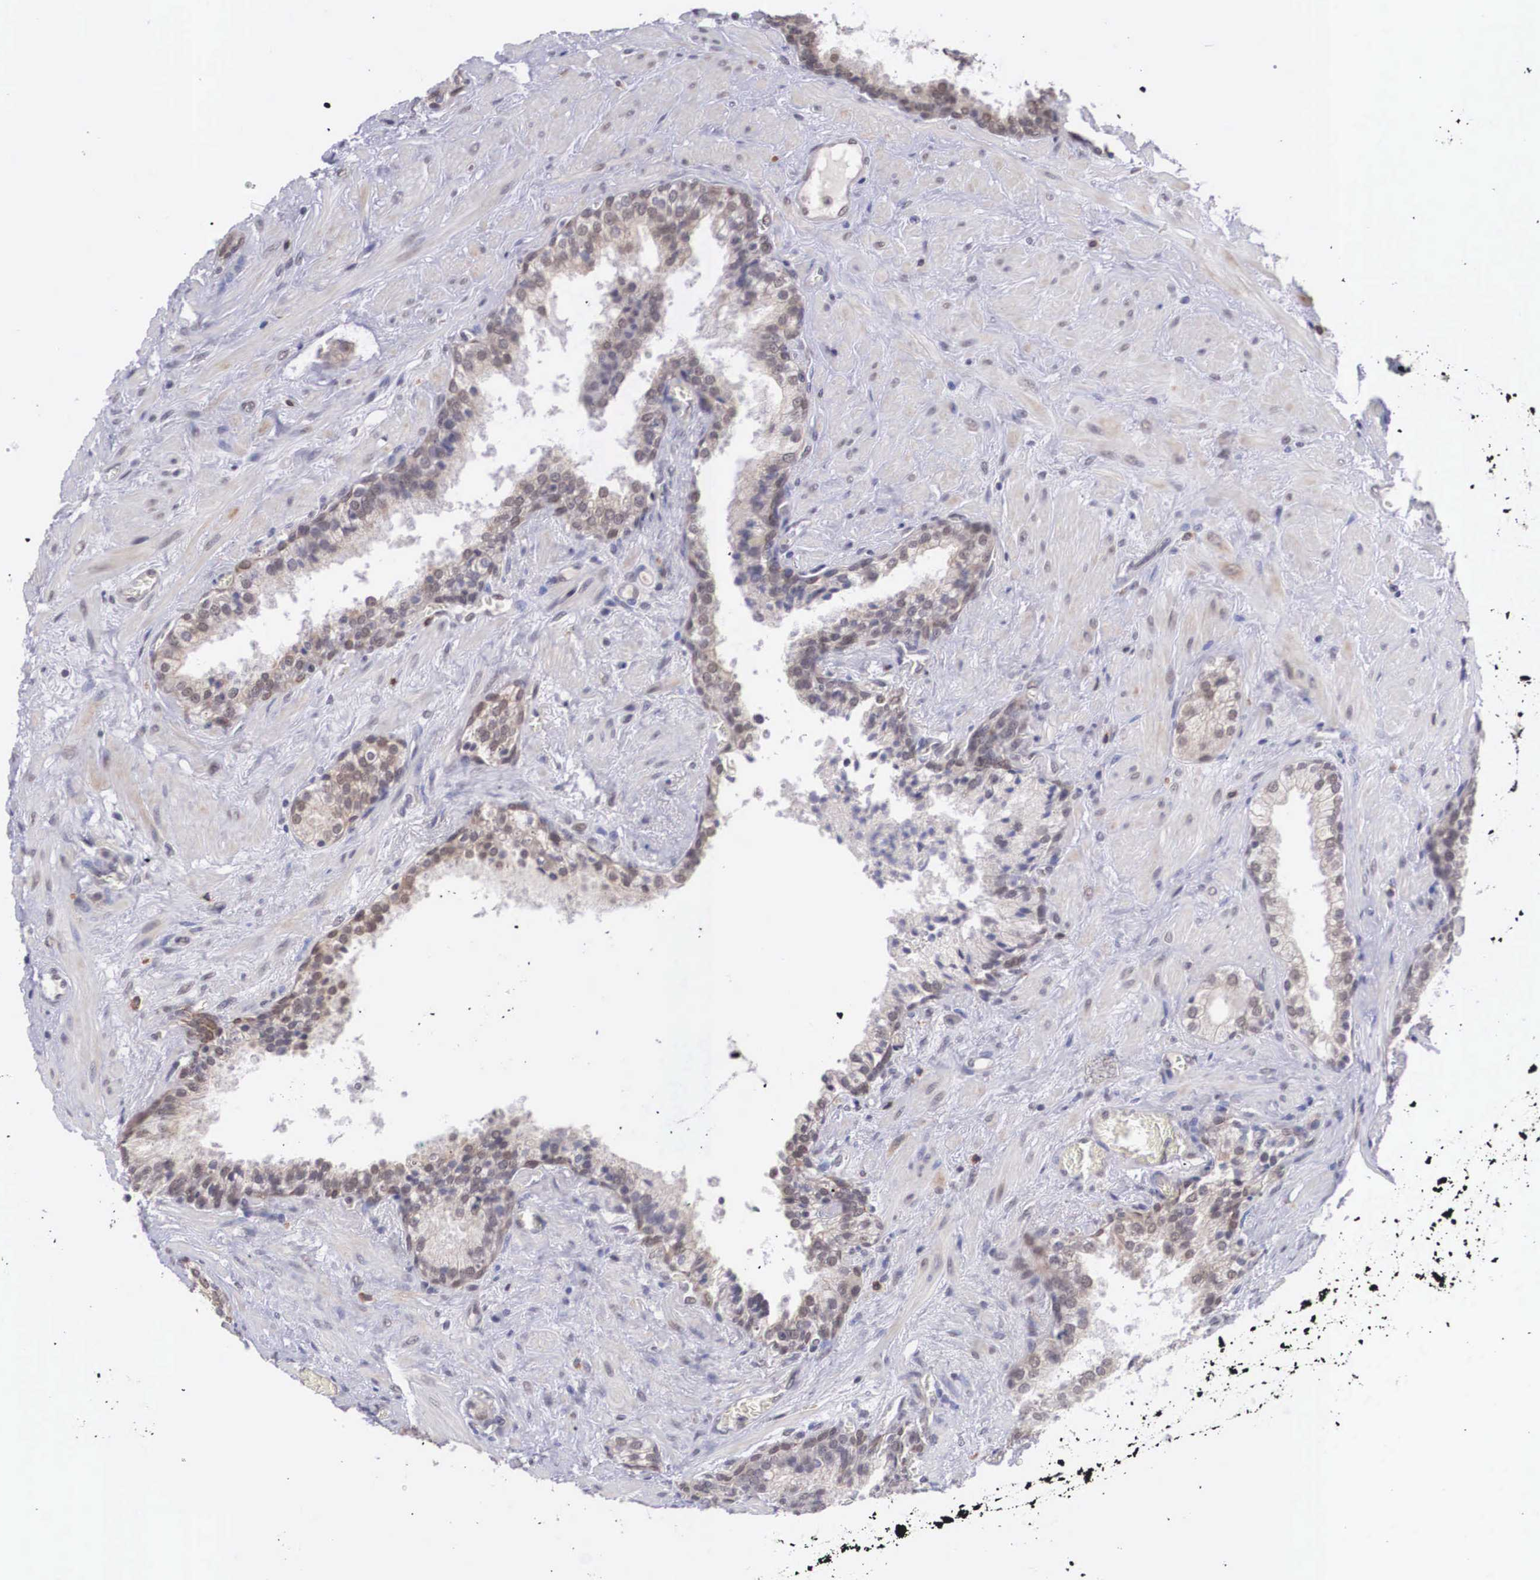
{"staining": {"intensity": "weak", "quantity": ">75%", "location": "cytoplasmic/membranous,nuclear"}, "tissue": "prostate cancer", "cell_type": "Tumor cells", "image_type": "cancer", "snomed": [{"axis": "morphology", "description": "Adenocarcinoma, Medium grade"}, {"axis": "topography", "description": "Prostate"}], "caption": "Immunohistochemical staining of prostate cancer demonstrates low levels of weak cytoplasmic/membranous and nuclear protein expression in approximately >75% of tumor cells.", "gene": "NINL", "patient": {"sex": "male", "age": 70}}